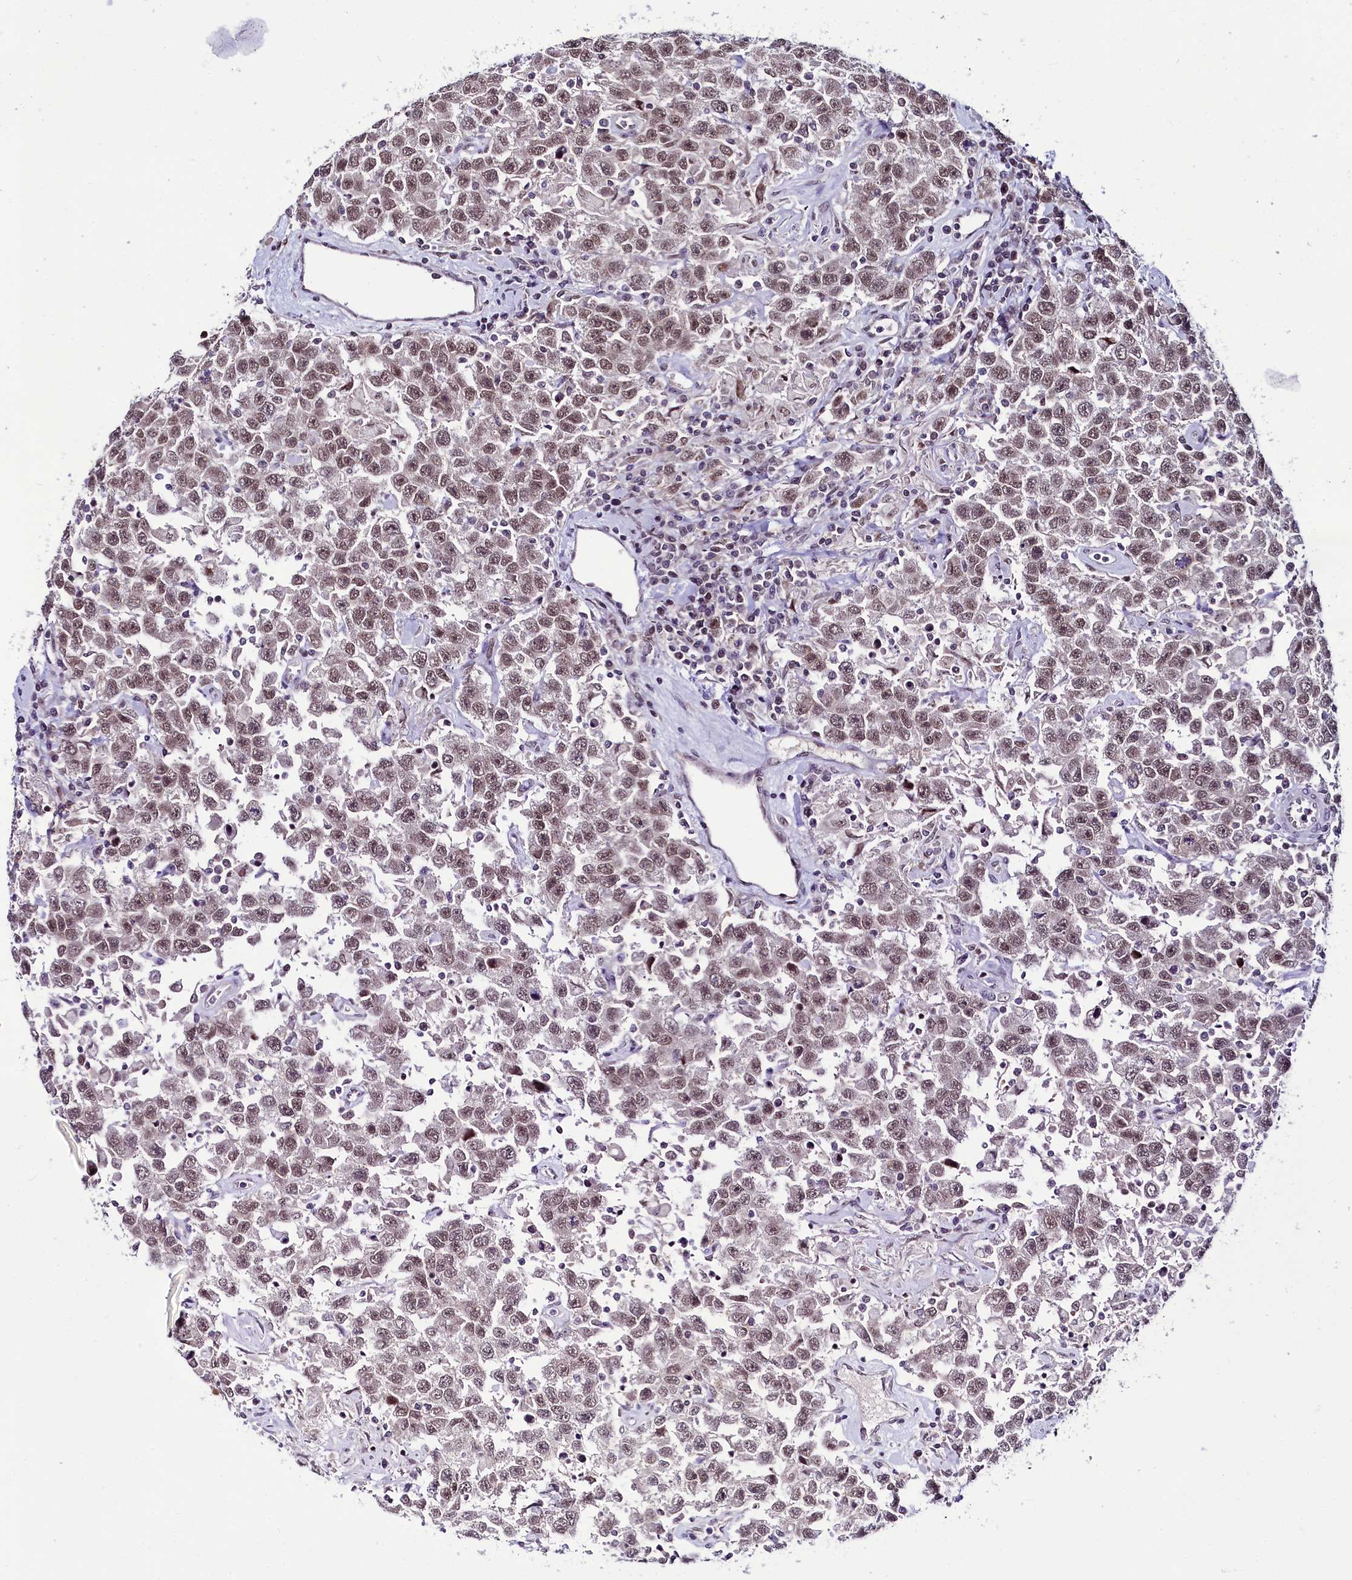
{"staining": {"intensity": "moderate", "quantity": ">75%", "location": "nuclear"}, "tissue": "testis cancer", "cell_type": "Tumor cells", "image_type": "cancer", "snomed": [{"axis": "morphology", "description": "Seminoma, NOS"}, {"axis": "topography", "description": "Testis"}], "caption": "Protein staining displays moderate nuclear staining in approximately >75% of tumor cells in testis seminoma.", "gene": "SCAF11", "patient": {"sex": "male", "age": 41}}